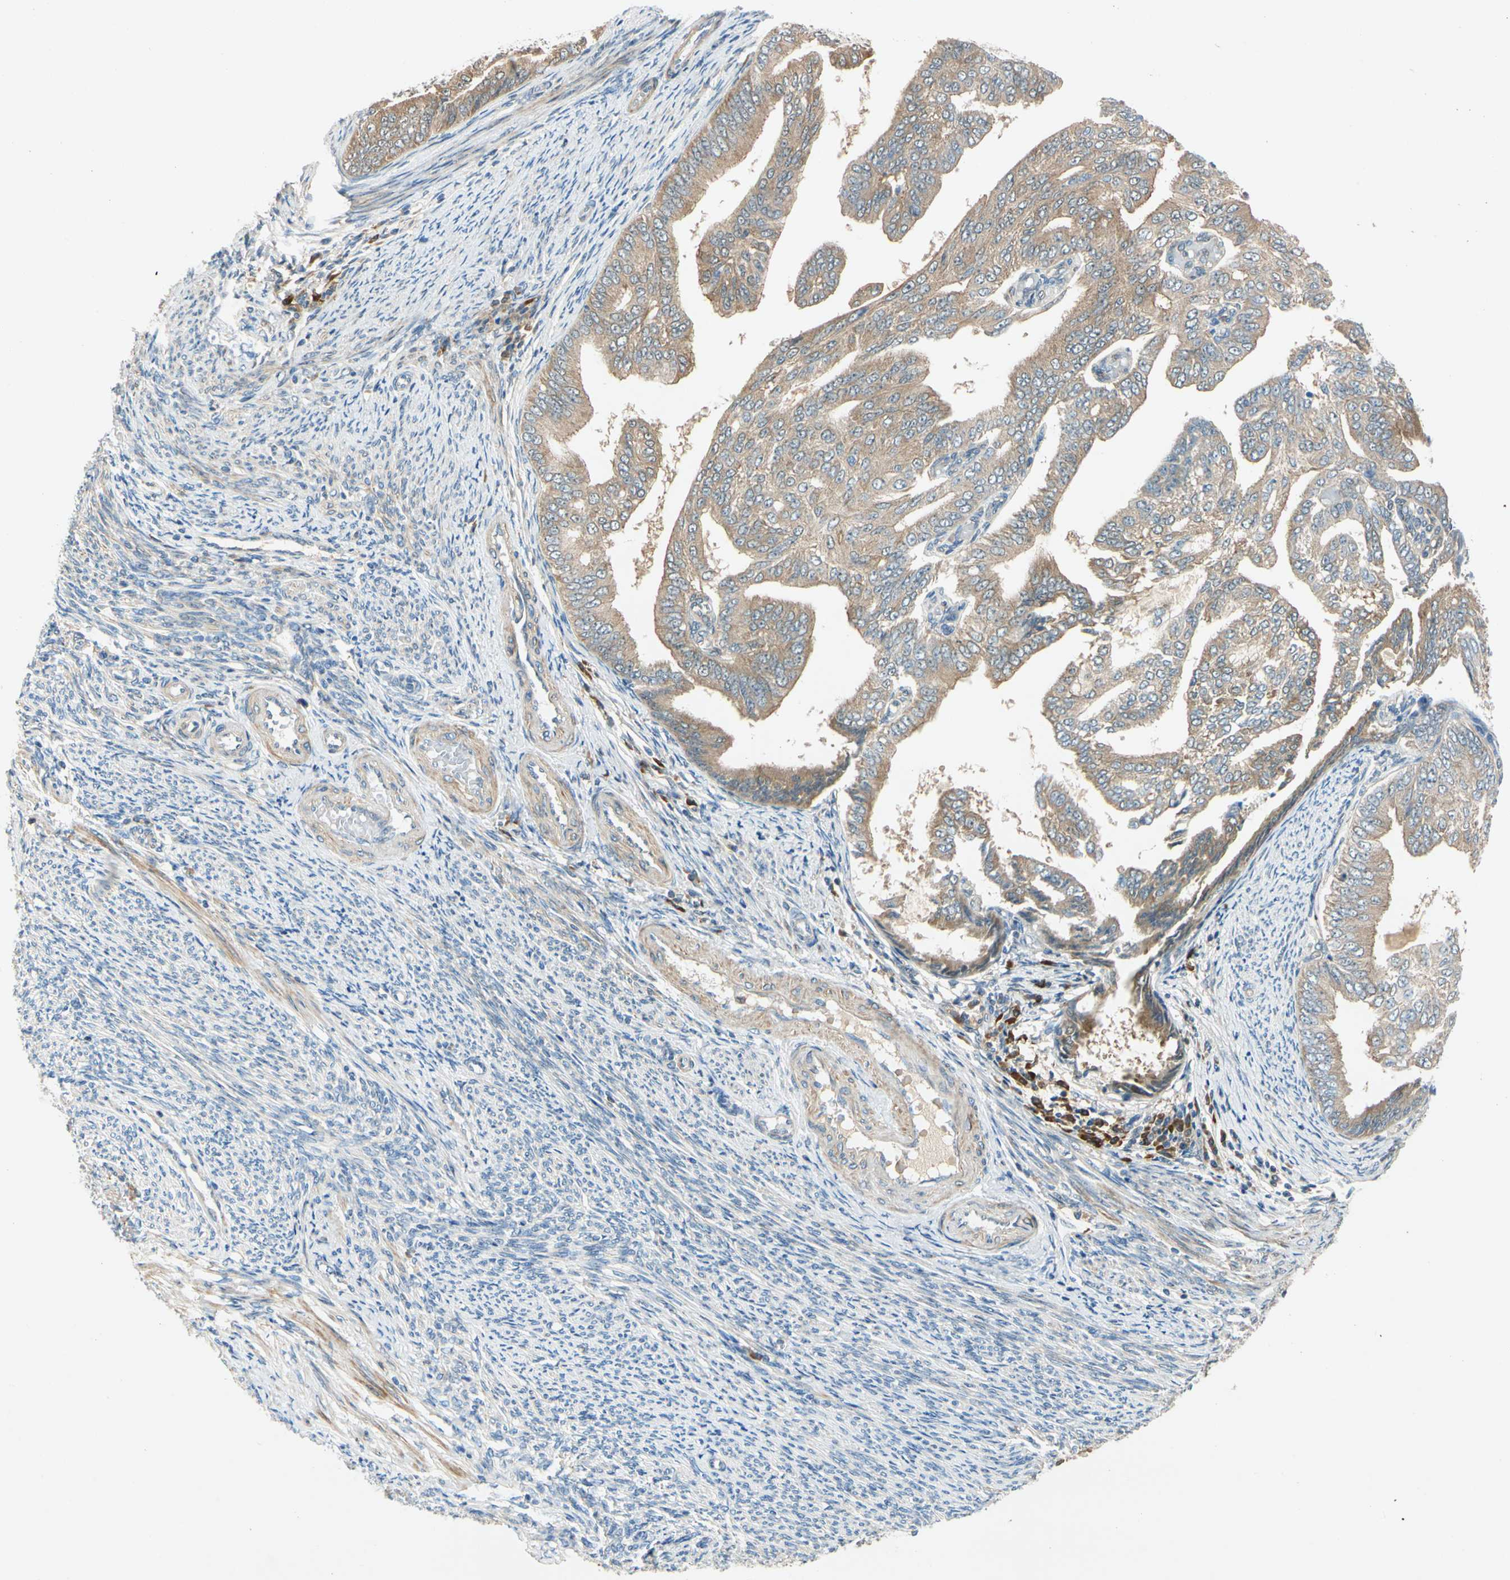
{"staining": {"intensity": "moderate", "quantity": ">75%", "location": "cytoplasmic/membranous"}, "tissue": "endometrial cancer", "cell_type": "Tumor cells", "image_type": "cancer", "snomed": [{"axis": "morphology", "description": "Adenocarcinoma, NOS"}, {"axis": "topography", "description": "Endometrium"}], "caption": "Protein staining of endometrial adenocarcinoma tissue reveals moderate cytoplasmic/membranous expression in approximately >75% of tumor cells.", "gene": "WIPI1", "patient": {"sex": "female", "age": 58}}